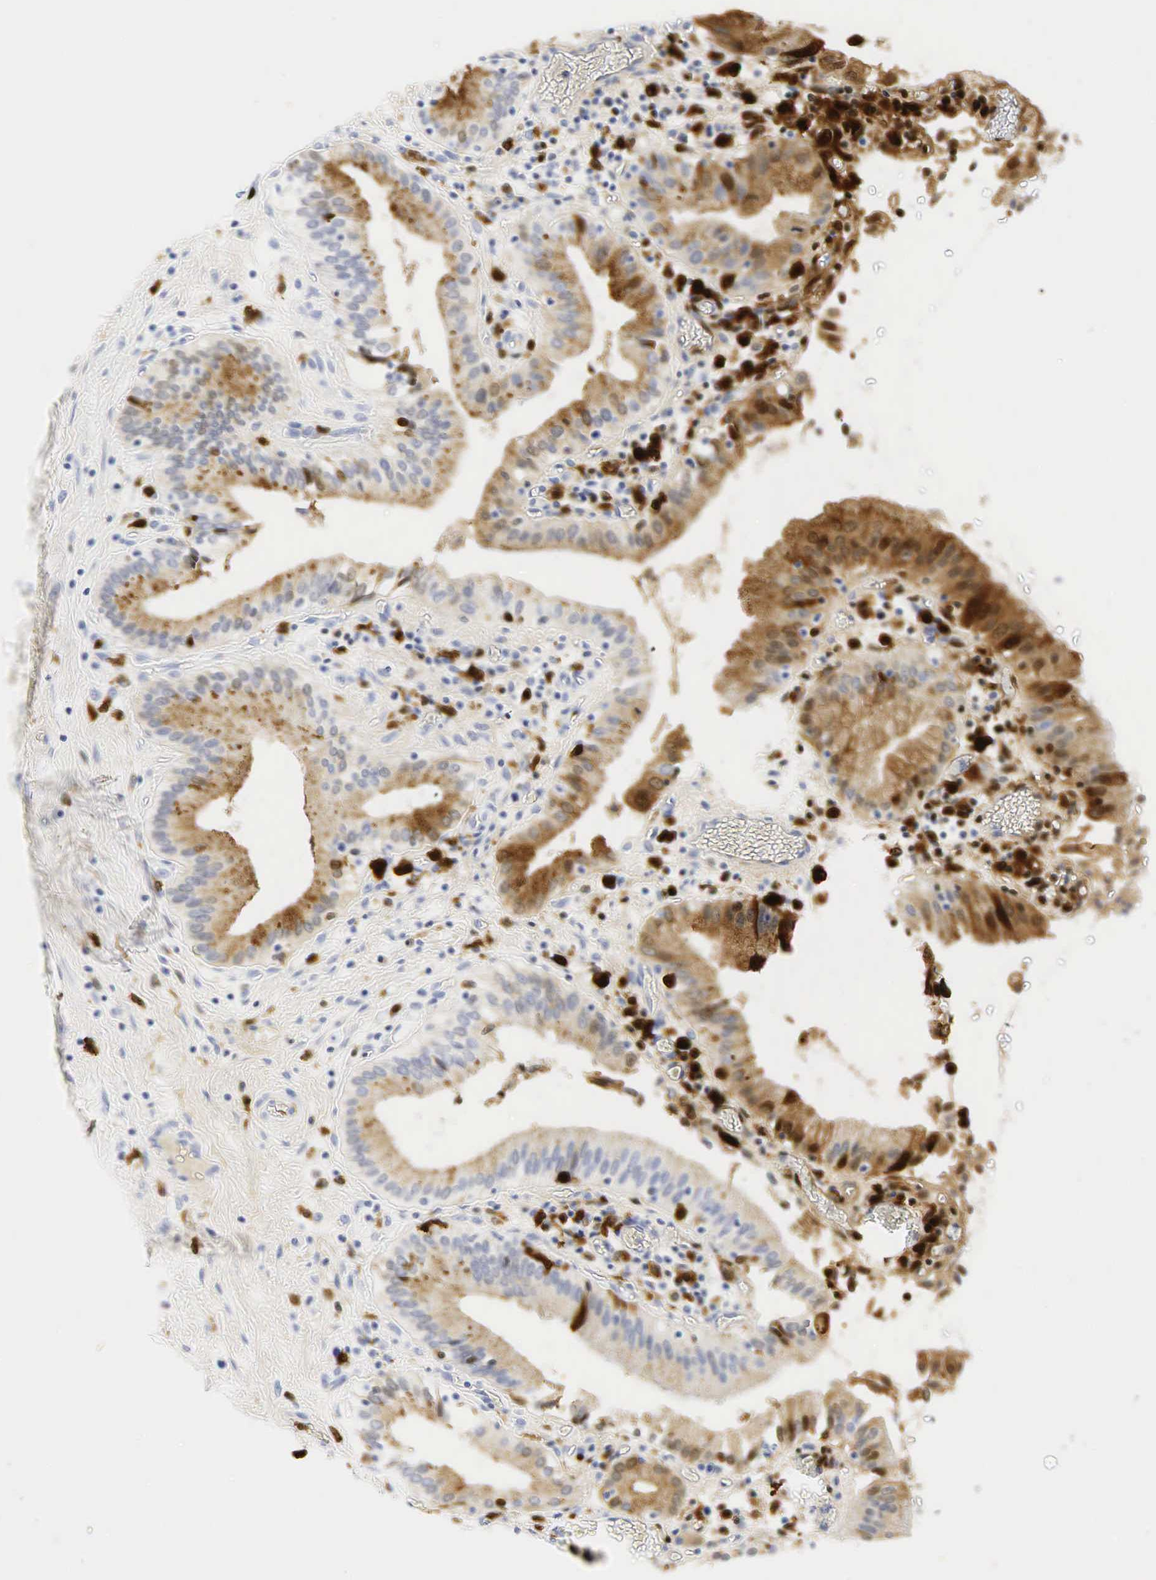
{"staining": {"intensity": "weak", "quantity": ">75%", "location": "cytoplasmic/membranous"}, "tissue": "gallbladder", "cell_type": "Glandular cells", "image_type": "normal", "snomed": [{"axis": "morphology", "description": "Normal tissue, NOS"}, {"axis": "topography", "description": "Gallbladder"}], "caption": "Immunohistochemical staining of normal gallbladder shows weak cytoplasmic/membranous protein expression in about >75% of glandular cells. The staining was performed using DAB (3,3'-diaminobenzidine), with brown indicating positive protein expression. Nuclei are stained blue with hematoxylin.", "gene": "LYZ", "patient": {"sex": "male", "age": 73}}